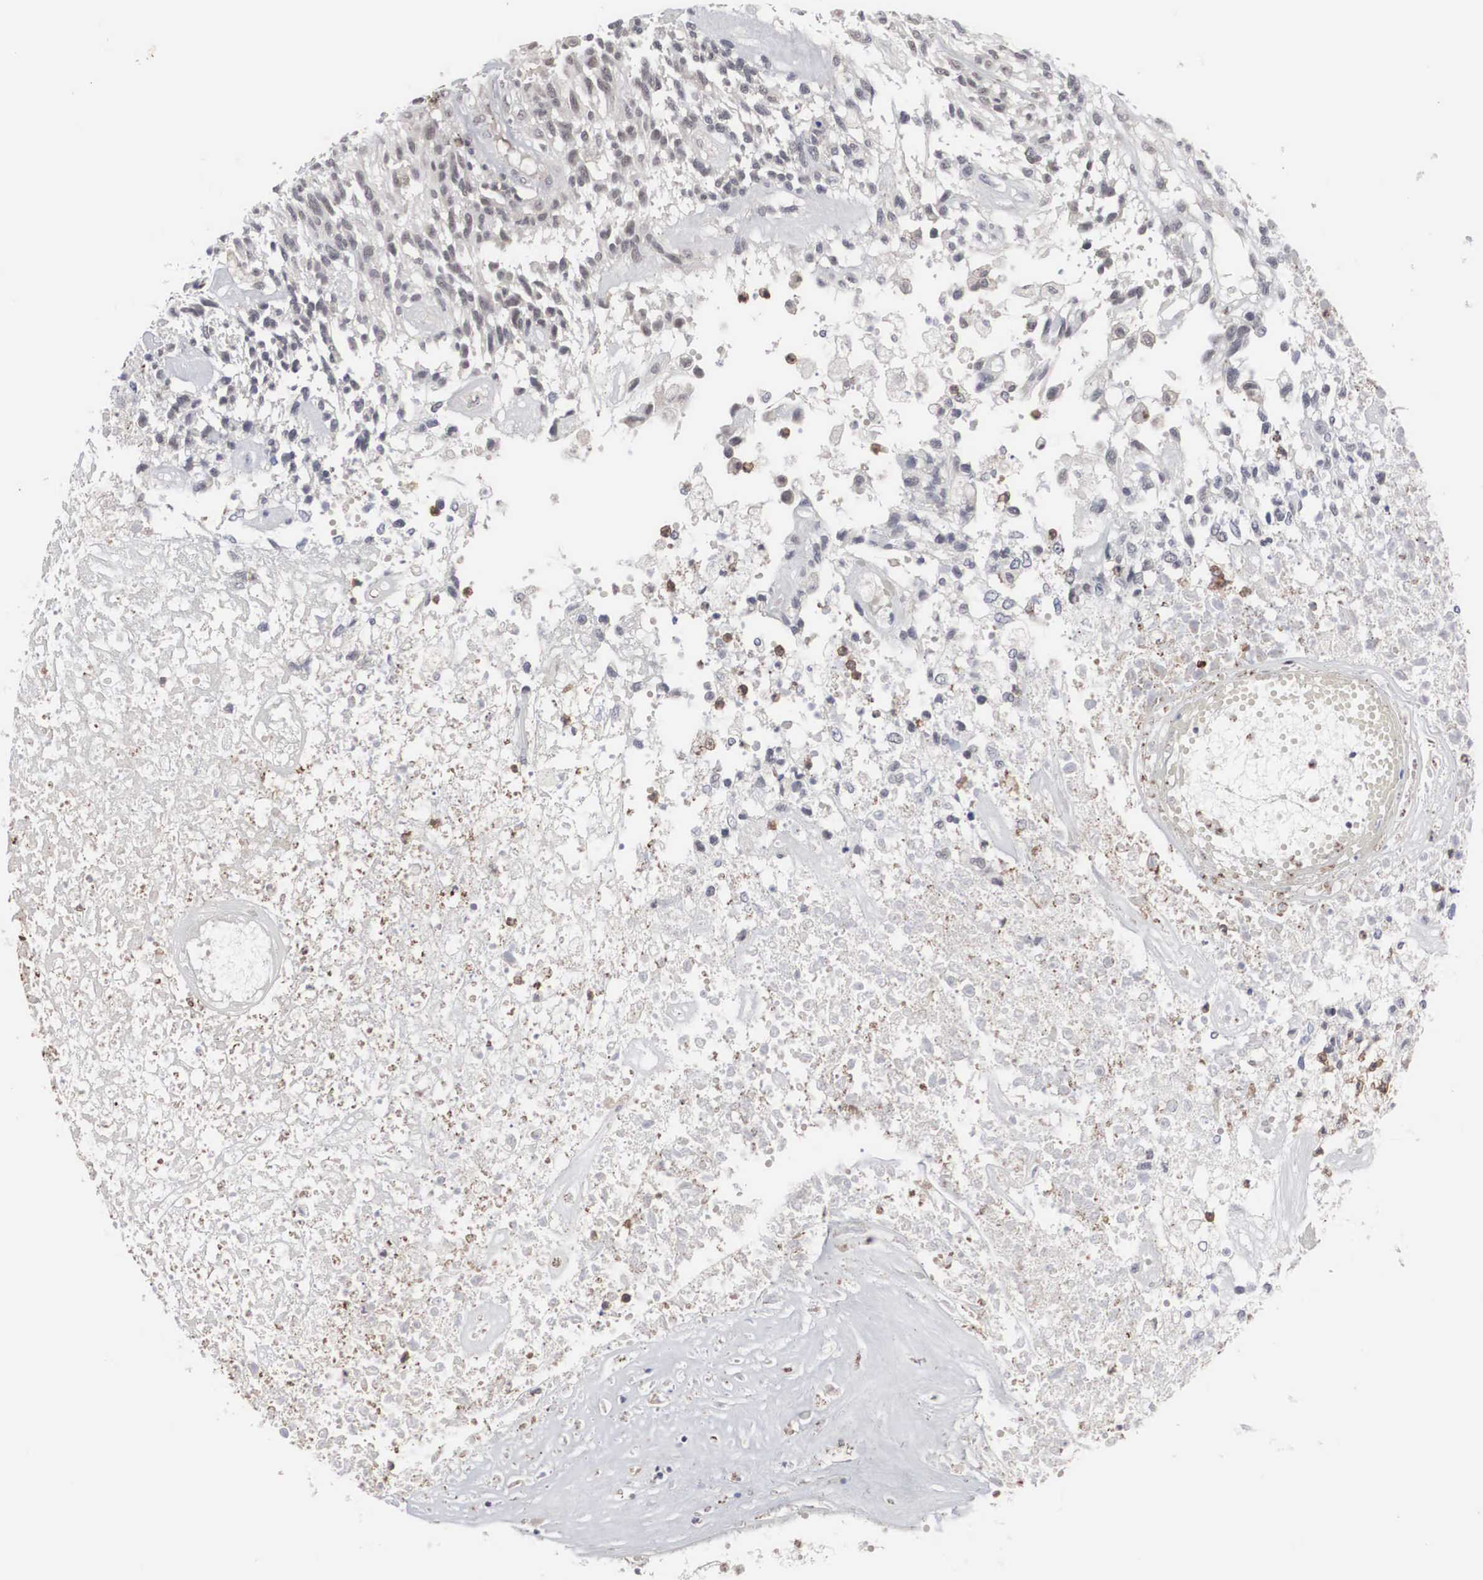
{"staining": {"intensity": "weak", "quantity": "25%-75%", "location": "nuclear"}, "tissue": "glioma", "cell_type": "Tumor cells", "image_type": "cancer", "snomed": [{"axis": "morphology", "description": "Glioma, malignant, High grade"}, {"axis": "topography", "description": "Brain"}], "caption": "A low amount of weak nuclear staining is present in approximately 25%-75% of tumor cells in glioma tissue. (DAB IHC with brightfield microscopy, high magnification).", "gene": "AUTS2", "patient": {"sex": "male", "age": 77}}